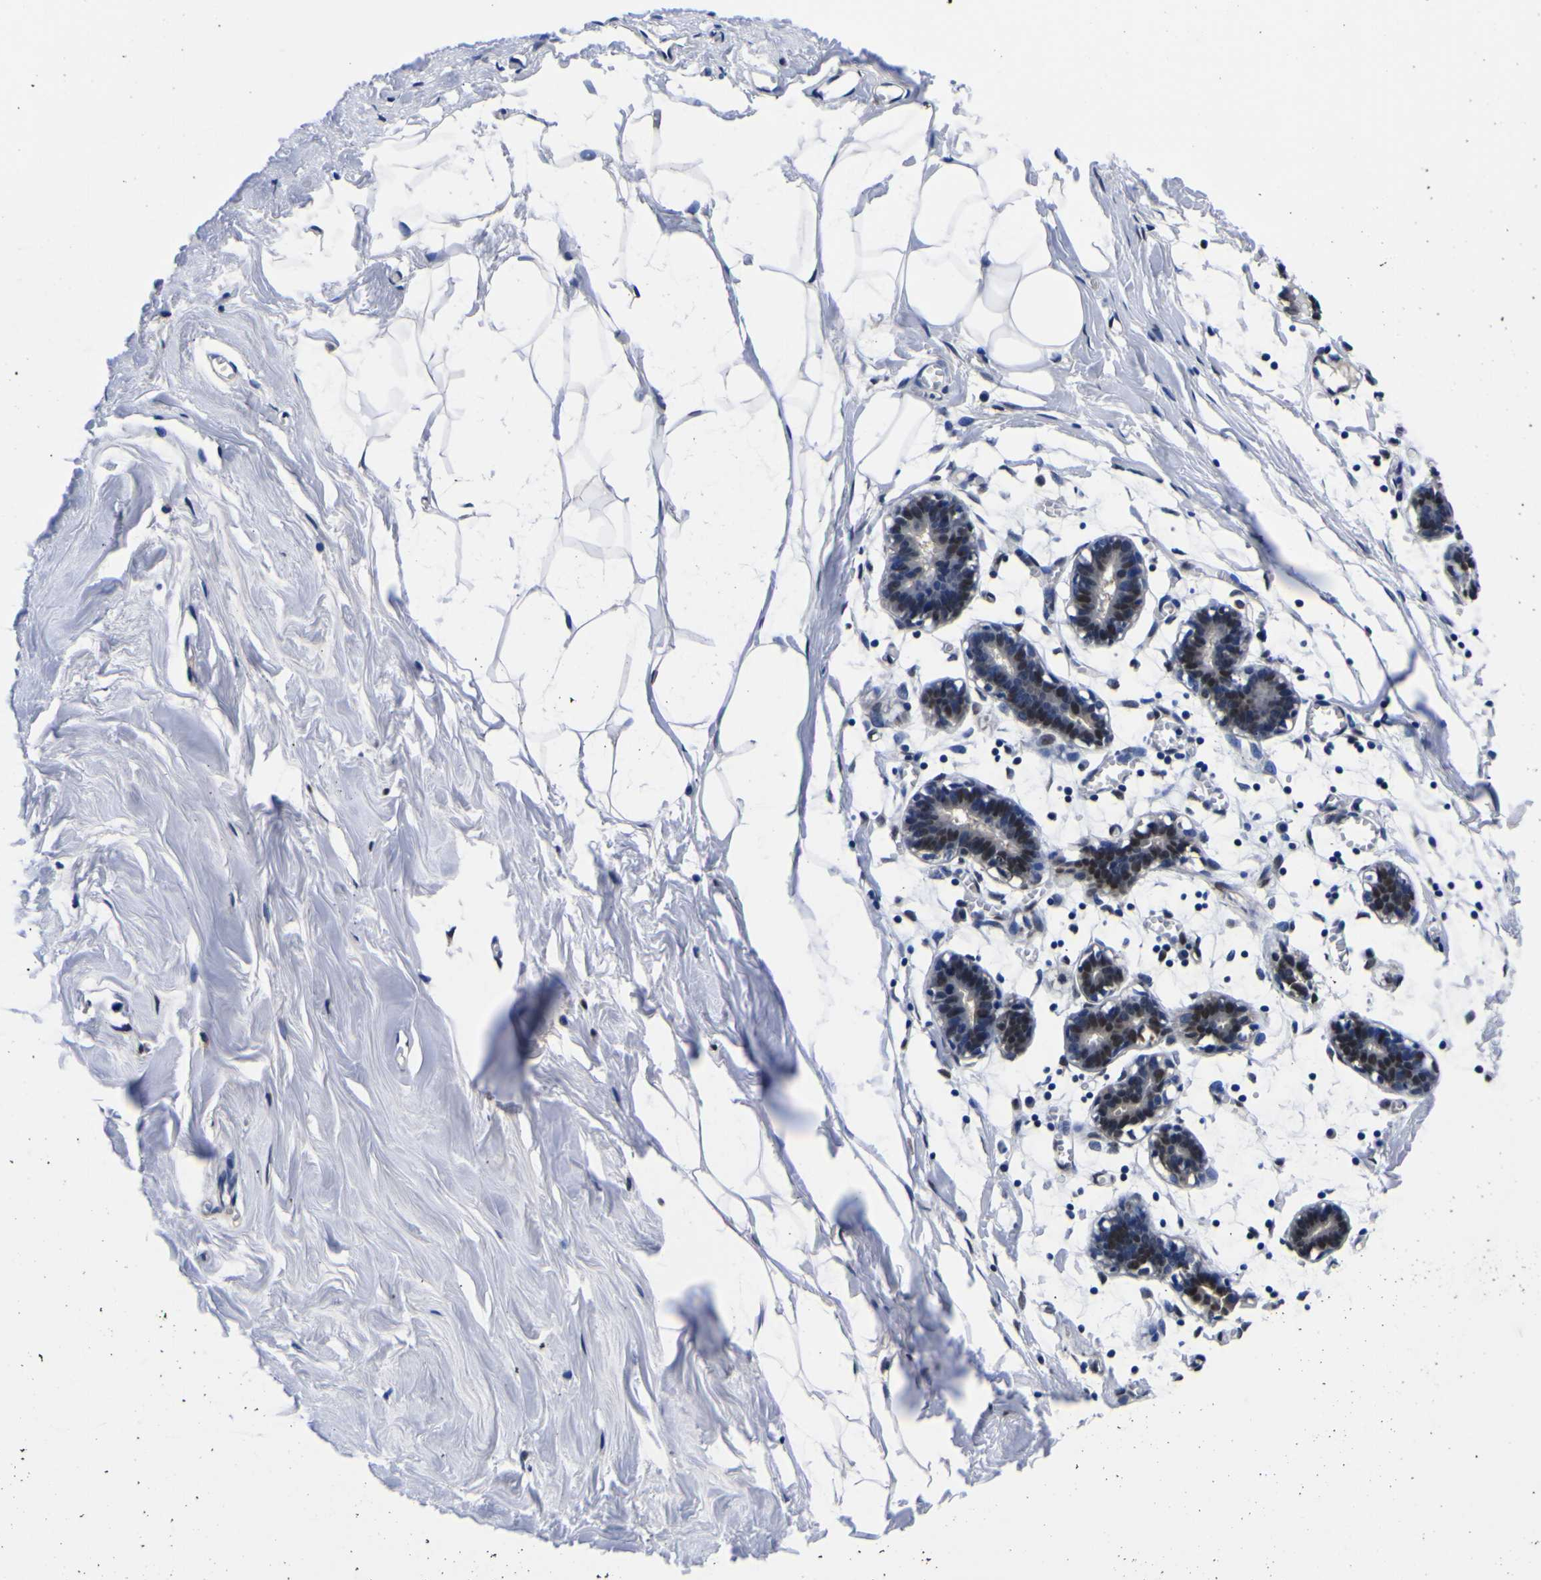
{"staining": {"intensity": "negative", "quantity": "none", "location": "none"}, "tissue": "breast", "cell_type": "Adipocytes", "image_type": "normal", "snomed": [{"axis": "morphology", "description": "Normal tissue, NOS"}, {"axis": "topography", "description": "Breast"}], "caption": "Protein analysis of normal breast exhibits no significant expression in adipocytes.", "gene": "FAM110B", "patient": {"sex": "female", "age": 27}}